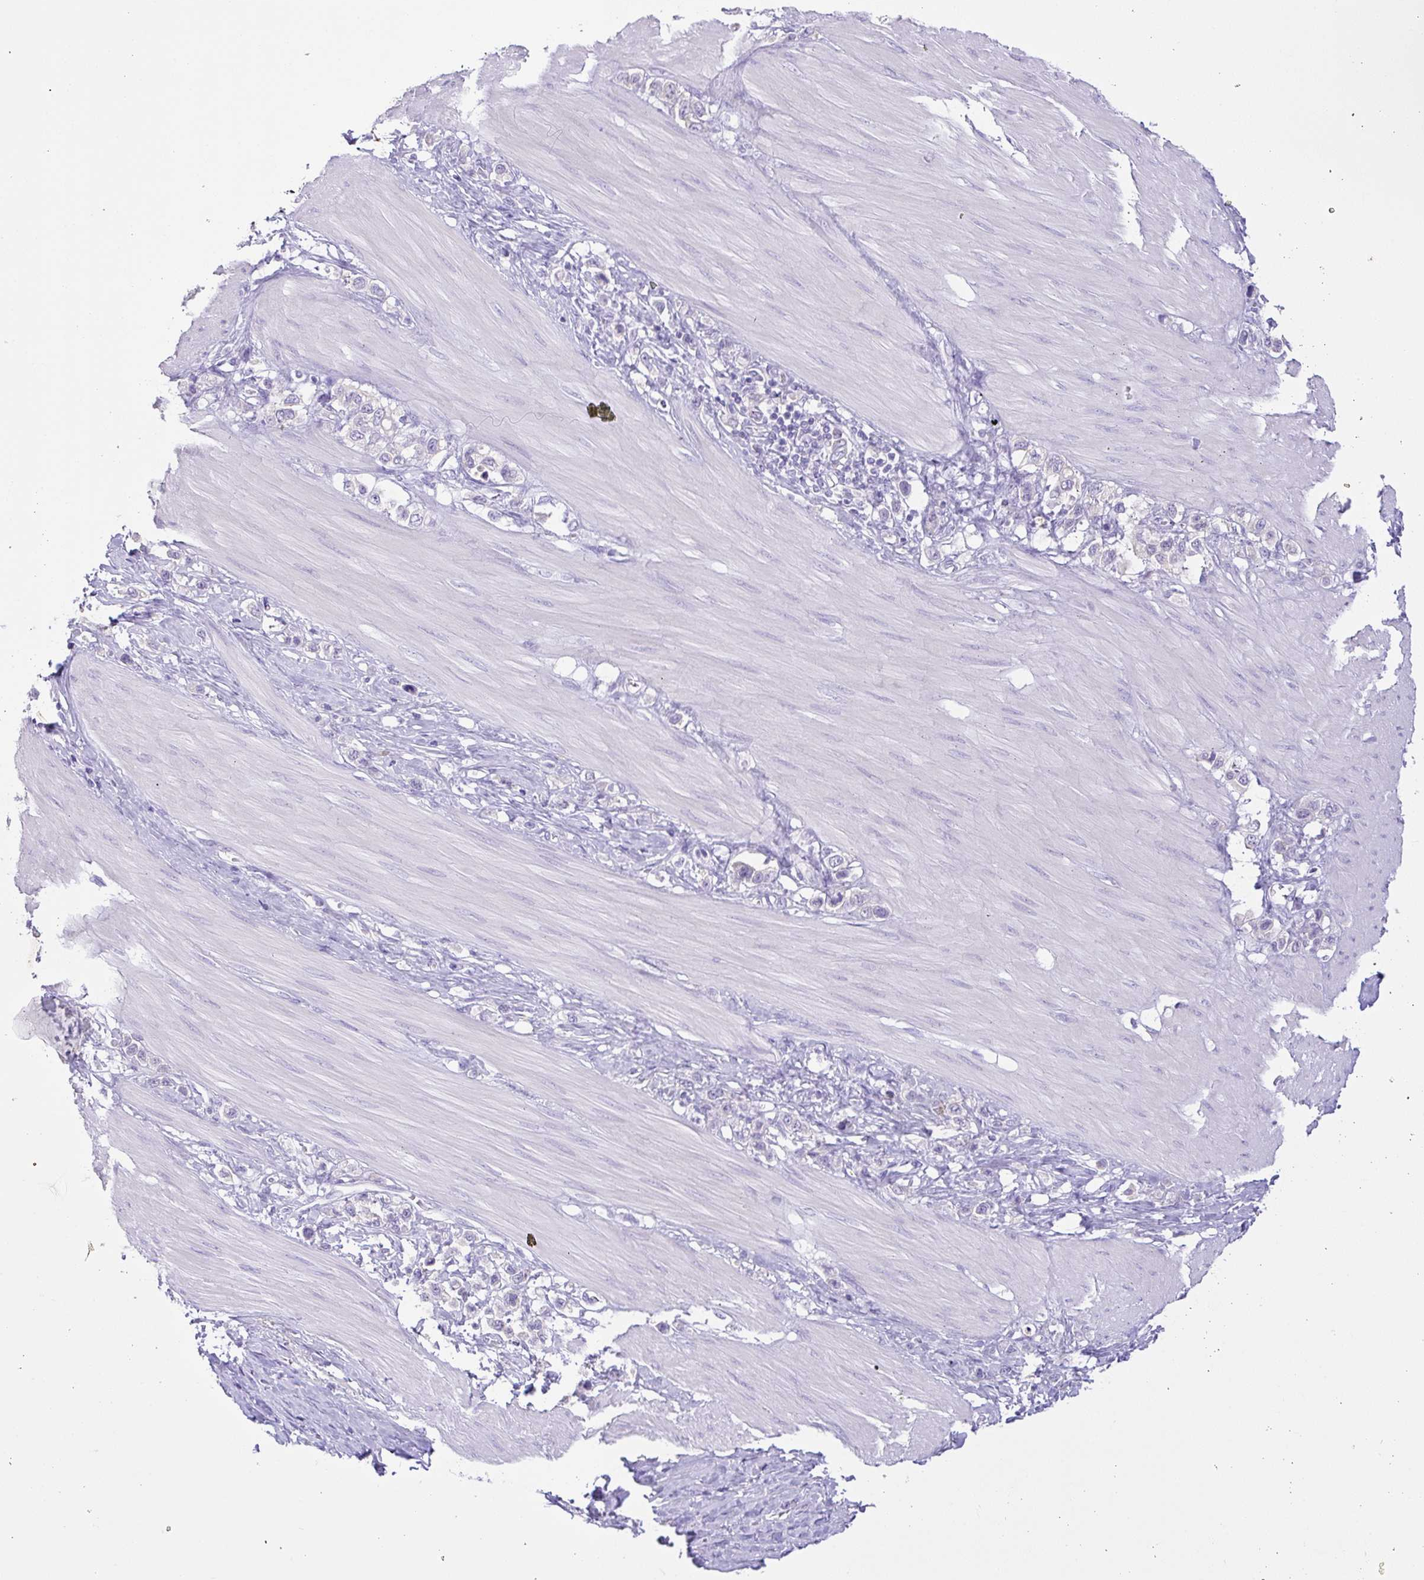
{"staining": {"intensity": "negative", "quantity": "none", "location": "none"}, "tissue": "stomach cancer", "cell_type": "Tumor cells", "image_type": "cancer", "snomed": [{"axis": "morphology", "description": "Adenocarcinoma, NOS"}, {"axis": "topography", "description": "Stomach"}], "caption": "Stomach cancer stained for a protein using IHC reveals no positivity tumor cells.", "gene": "CST11", "patient": {"sex": "female", "age": 65}}